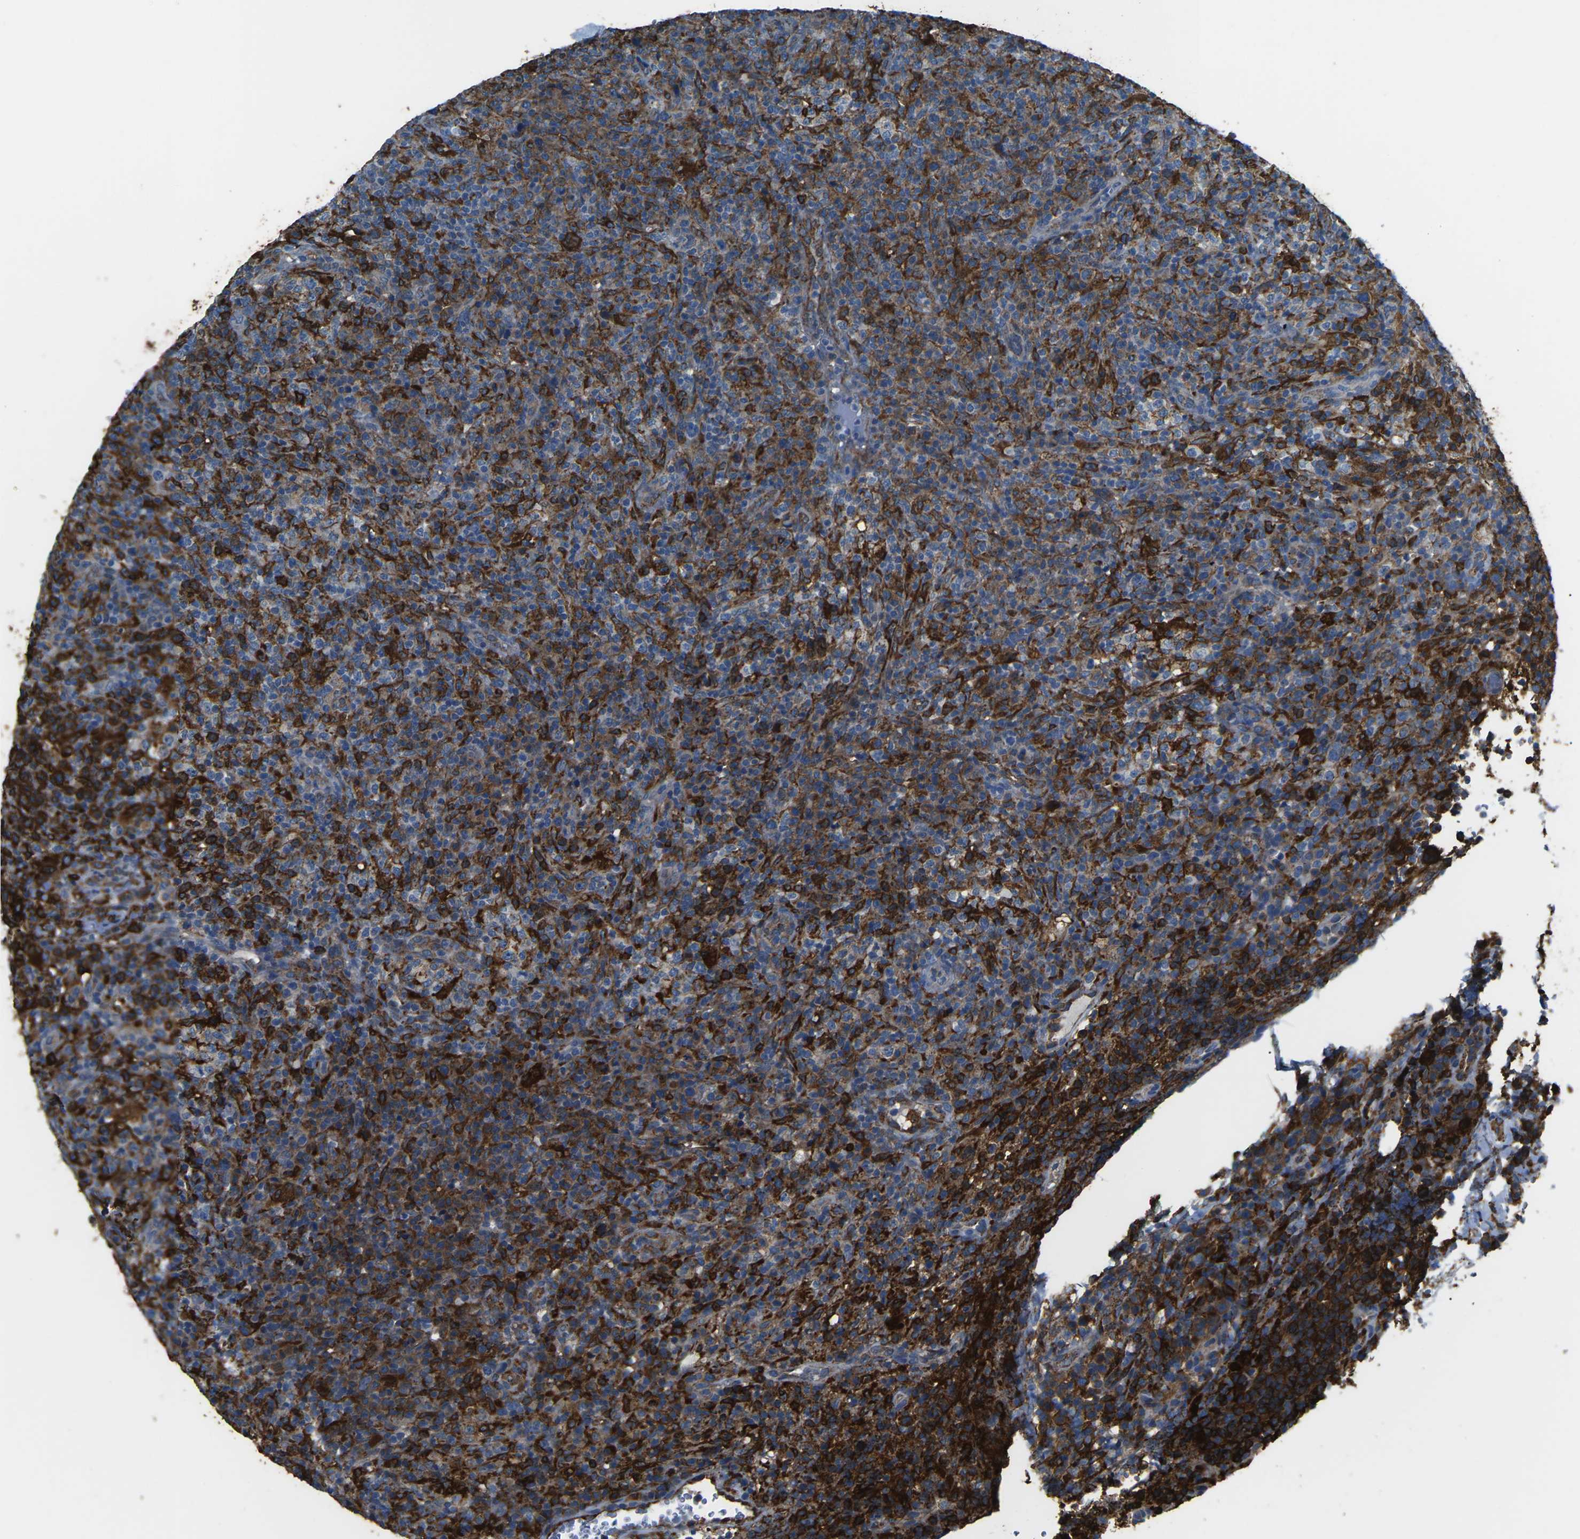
{"staining": {"intensity": "moderate", "quantity": ">75%", "location": "cytoplasmic/membranous"}, "tissue": "lymphoma", "cell_type": "Tumor cells", "image_type": "cancer", "snomed": [{"axis": "morphology", "description": "Malignant lymphoma, non-Hodgkin's type, High grade"}, {"axis": "topography", "description": "Lymph node"}], "caption": "IHC of human malignant lymphoma, non-Hodgkin's type (high-grade) reveals medium levels of moderate cytoplasmic/membranous expression in about >75% of tumor cells. (brown staining indicates protein expression, while blue staining denotes nuclei).", "gene": "PTPN1", "patient": {"sex": "female", "age": 76}}